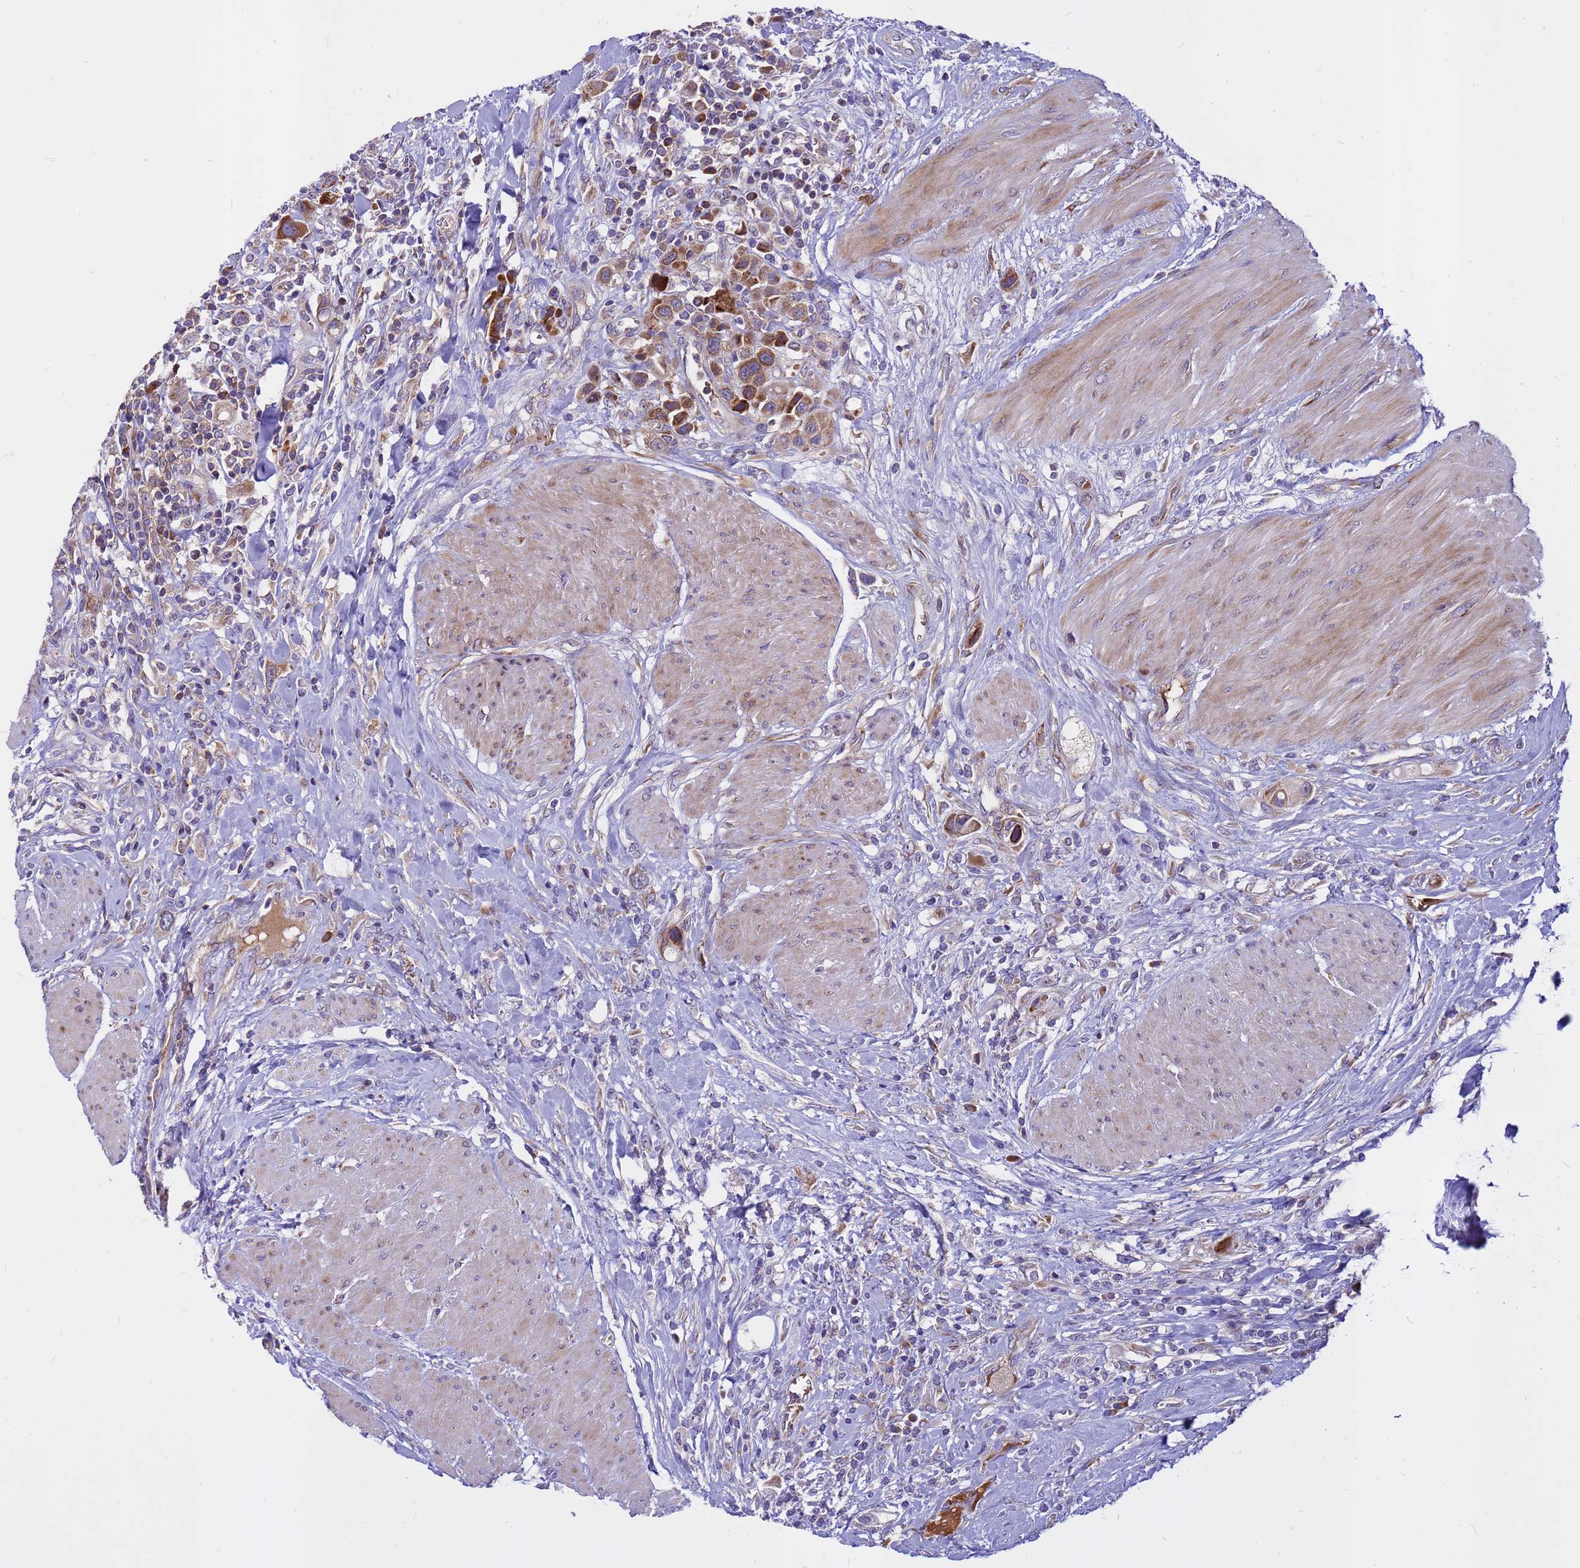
{"staining": {"intensity": "moderate", "quantity": "<25%", "location": "cytoplasmic/membranous,nuclear"}, "tissue": "urothelial cancer", "cell_type": "Tumor cells", "image_type": "cancer", "snomed": [{"axis": "morphology", "description": "Urothelial carcinoma, High grade"}, {"axis": "topography", "description": "Urinary bladder"}], "caption": "There is low levels of moderate cytoplasmic/membranous and nuclear staining in tumor cells of high-grade urothelial carcinoma, as demonstrated by immunohistochemical staining (brown color).", "gene": "ZNF669", "patient": {"sex": "male", "age": 50}}